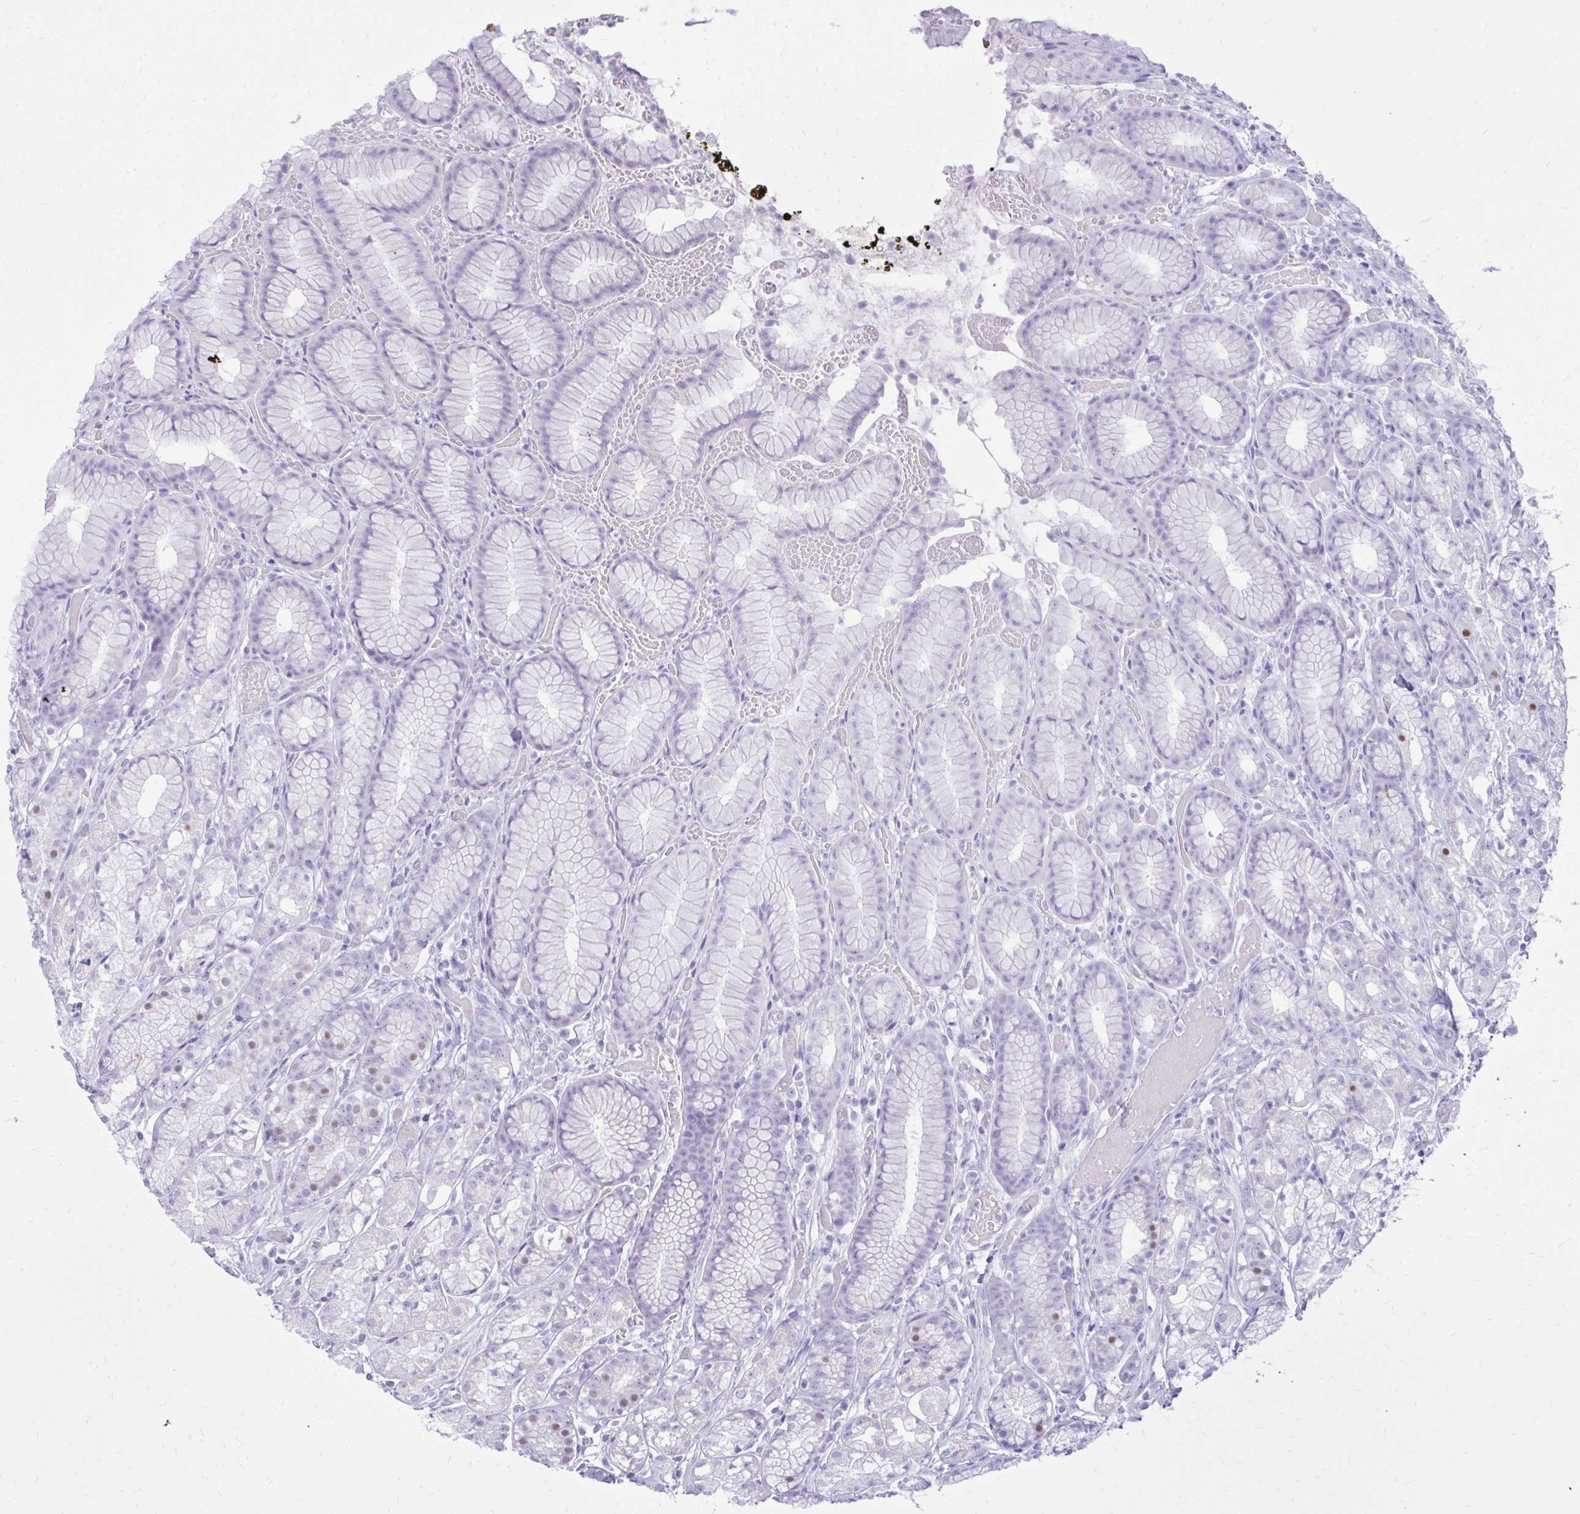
{"staining": {"intensity": "negative", "quantity": "none", "location": "none"}, "tissue": "stomach", "cell_type": "Glandular cells", "image_type": "normal", "snomed": [{"axis": "morphology", "description": "Normal tissue, NOS"}, {"axis": "topography", "description": "Smooth muscle"}, {"axis": "topography", "description": "Stomach"}], "caption": "High magnification brightfield microscopy of normal stomach stained with DAB (3,3'-diaminobenzidine) (brown) and counterstained with hematoxylin (blue): glandular cells show no significant expression.", "gene": "RALYL", "patient": {"sex": "male", "age": 70}}